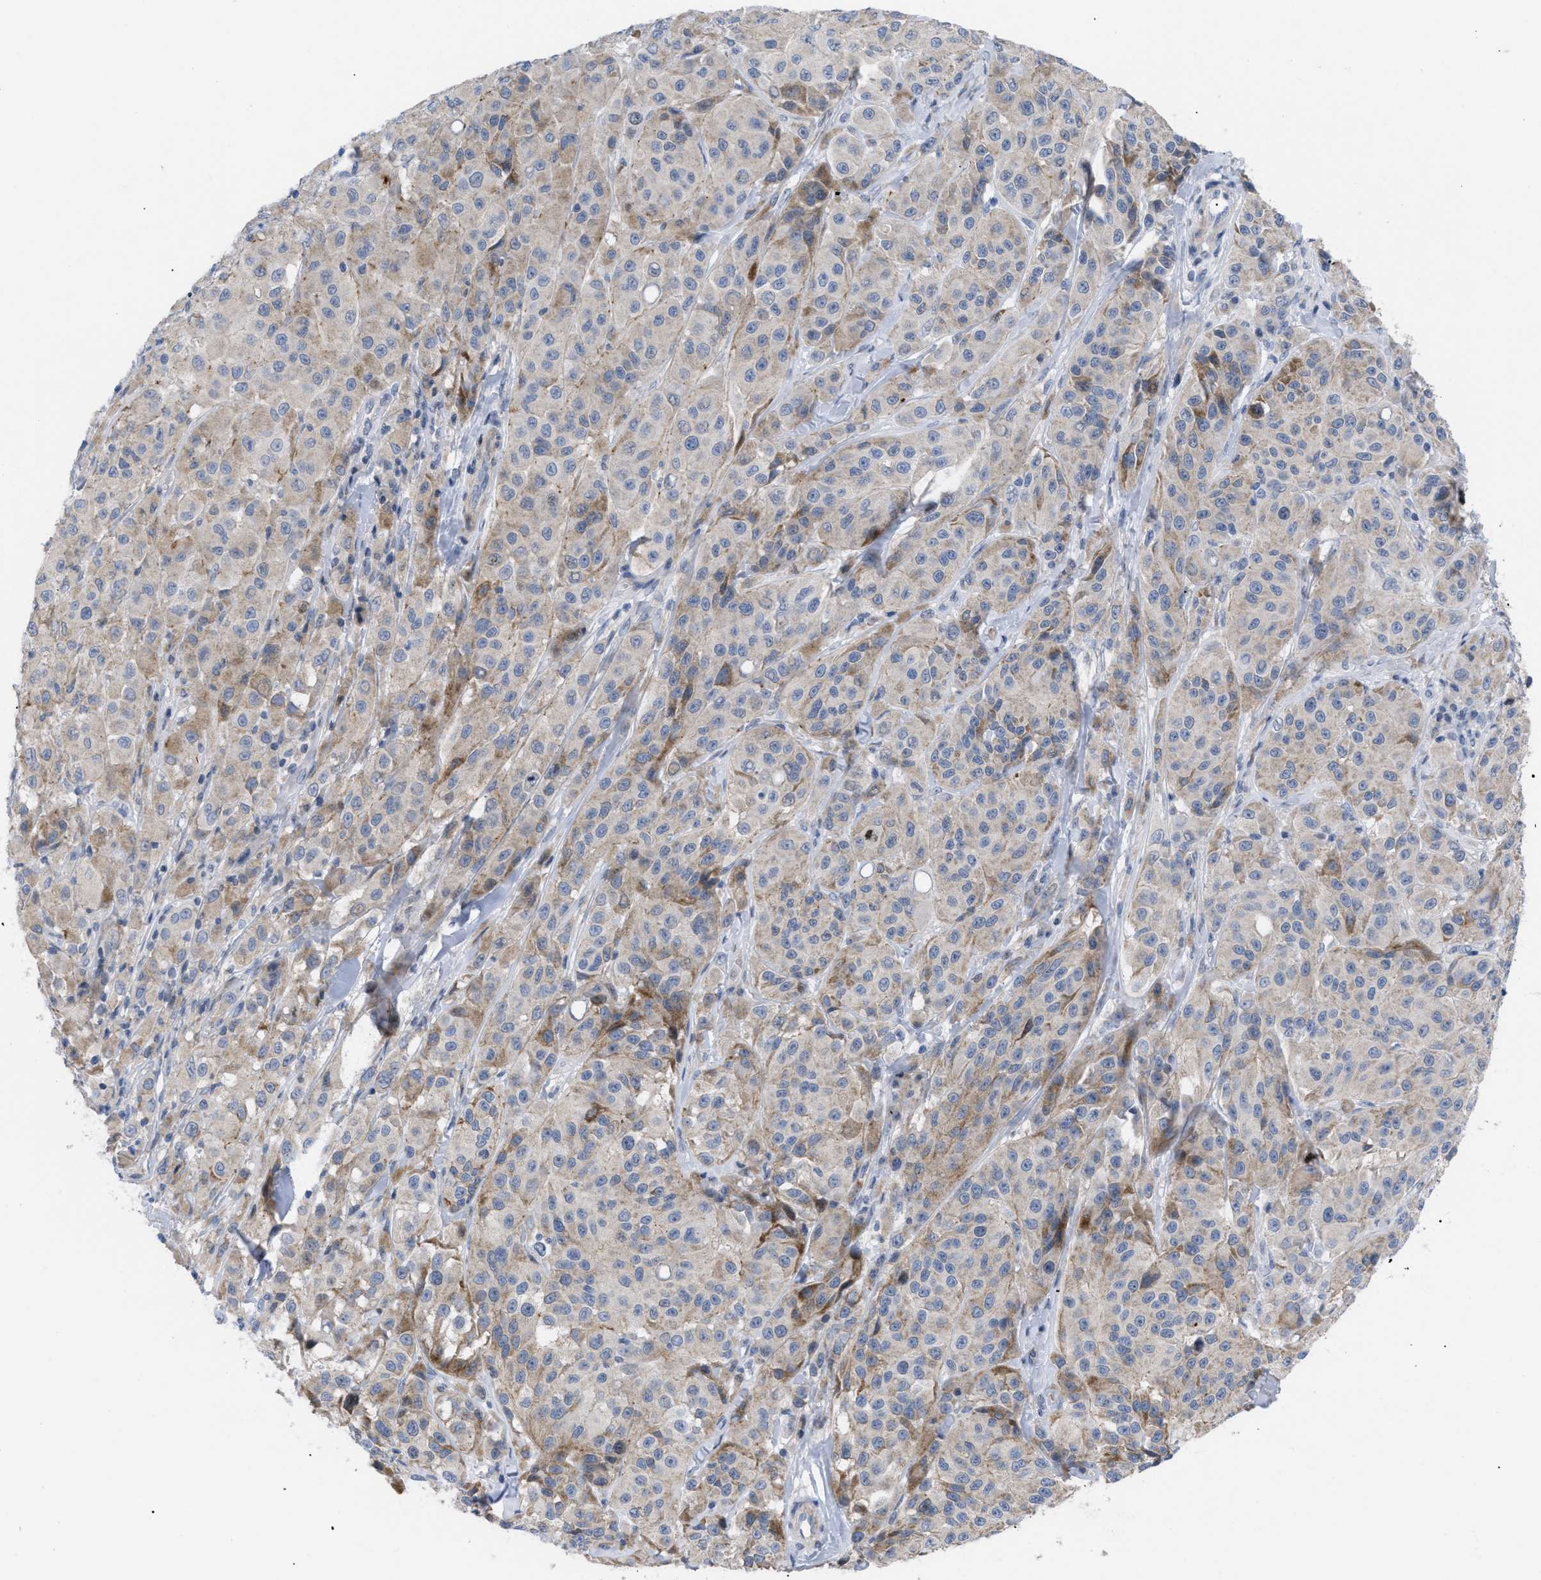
{"staining": {"intensity": "weak", "quantity": "25%-75%", "location": "cytoplasmic/membranous"}, "tissue": "melanoma", "cell_type": "Tumor cells", "image_type": "cancer", "snomed": [{"axis": "morphology", "description": "Malignant melanoma, NOS"}, {"axis": "topography", "description": "Skin"}], "caption": "Immunohistochemistry (DAB (3,3'-diaminobenzidine)) staining of human malignant melanoma exhibits weak cytoplasmic/membranous protein positivity in approximately 25%-75% of tumor cells.", "gene": "CAV3", "patient": {"sex": "male", "age": 84}}